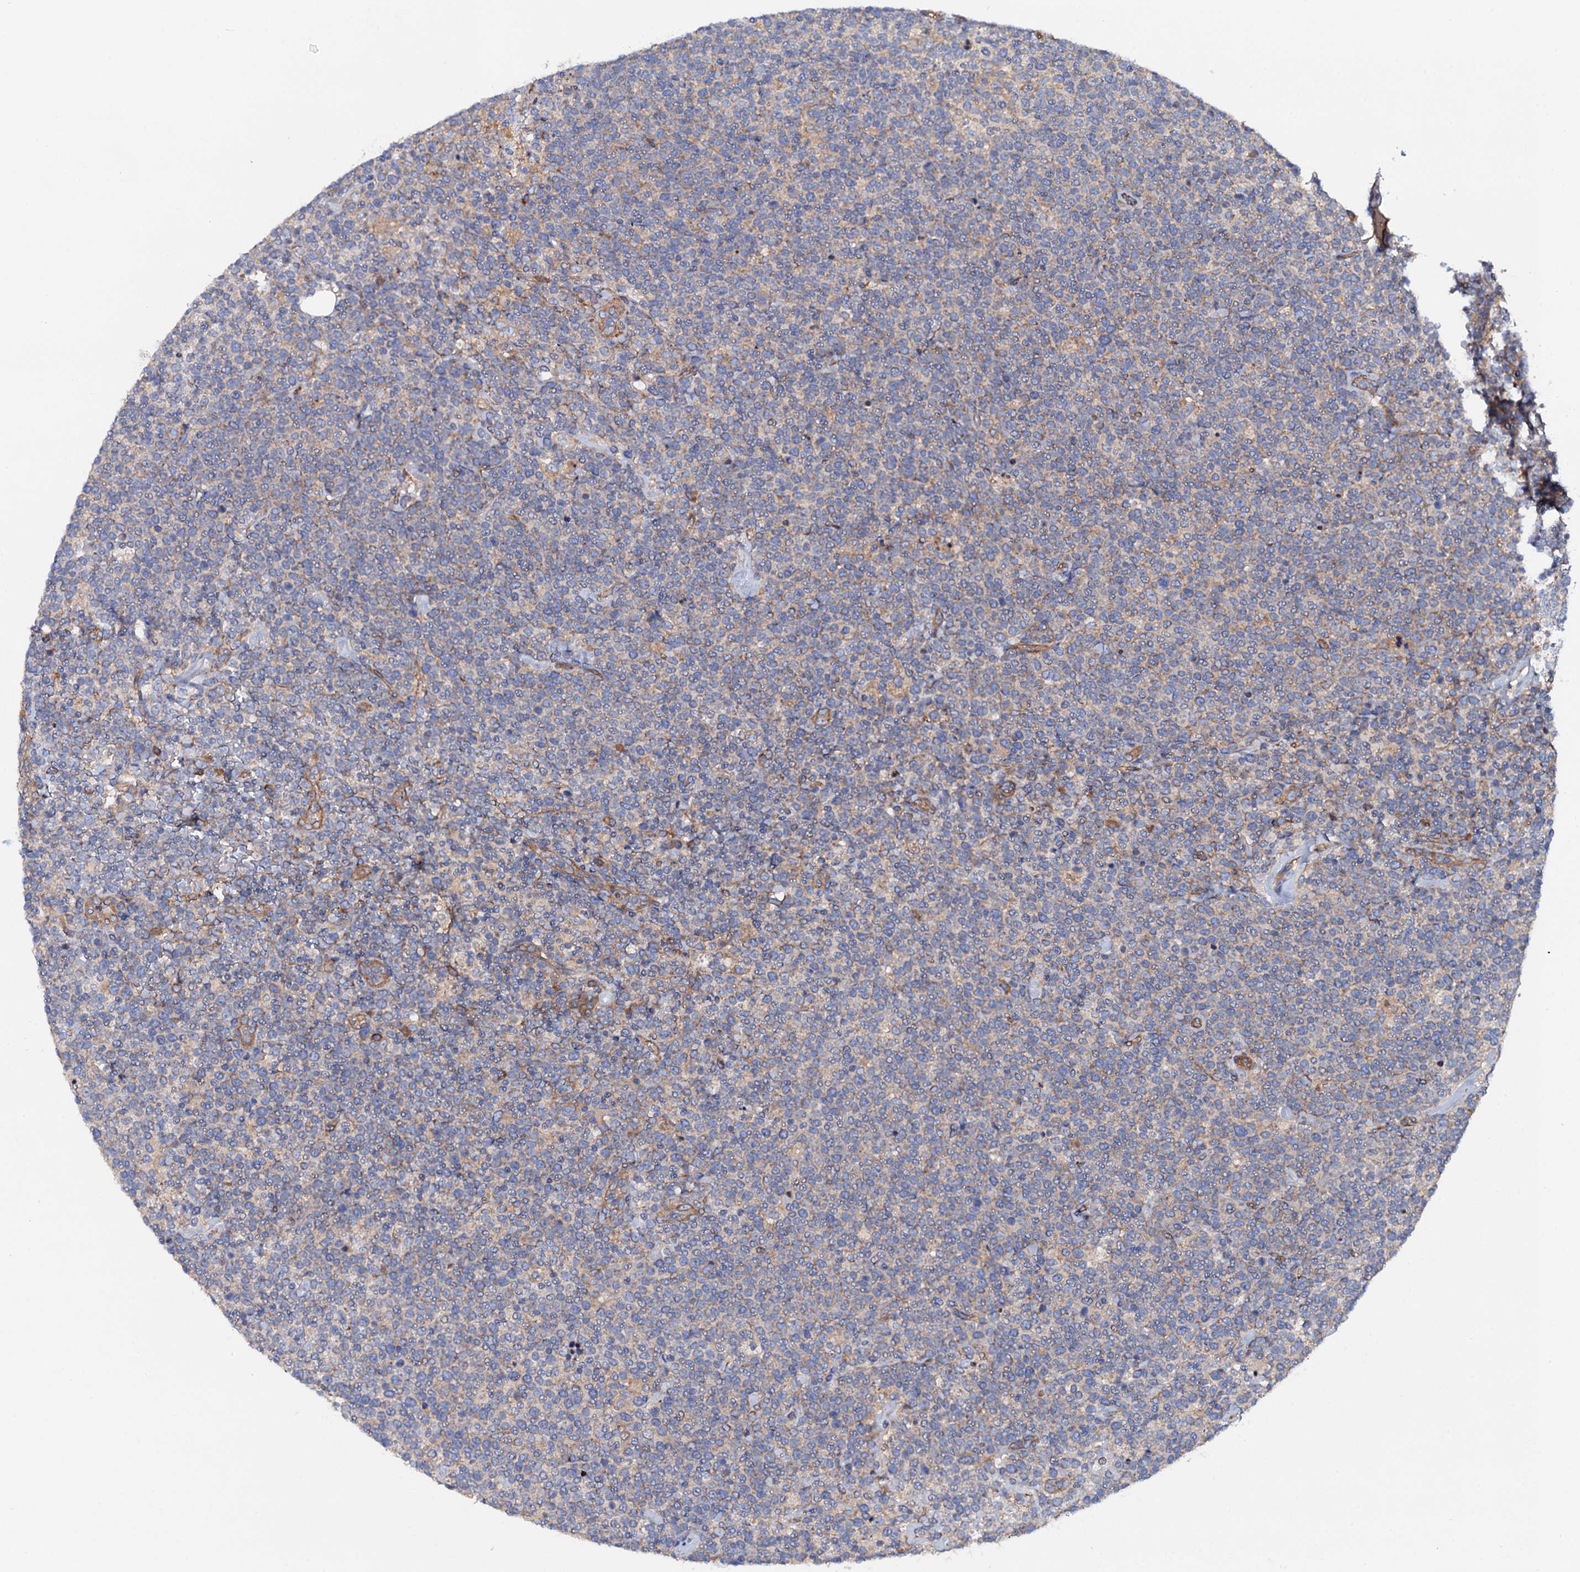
{"staining": {"intensity": "negative", "quantity": "none", "location": "none"}, "tissue": "lymphoma", "cell_type": "Tumor cells", "image_type": "cancer", "snomed": [{"axis": "morphology", "description": "Malignant lymphoma, non-Hodgkin's type, High grade"}, {"axis": "topography", "description": "Lymph node"}], "caption": "The immunohistochemistry (IHC) micrograph has no significant staining in tumor cells of high-grade malignant lymphoma, non-Hodgkin's type tissue. Nuclei are stained in blue.", "gene": "MRPL48", "patient": {"sex": "male", "age": 61}}